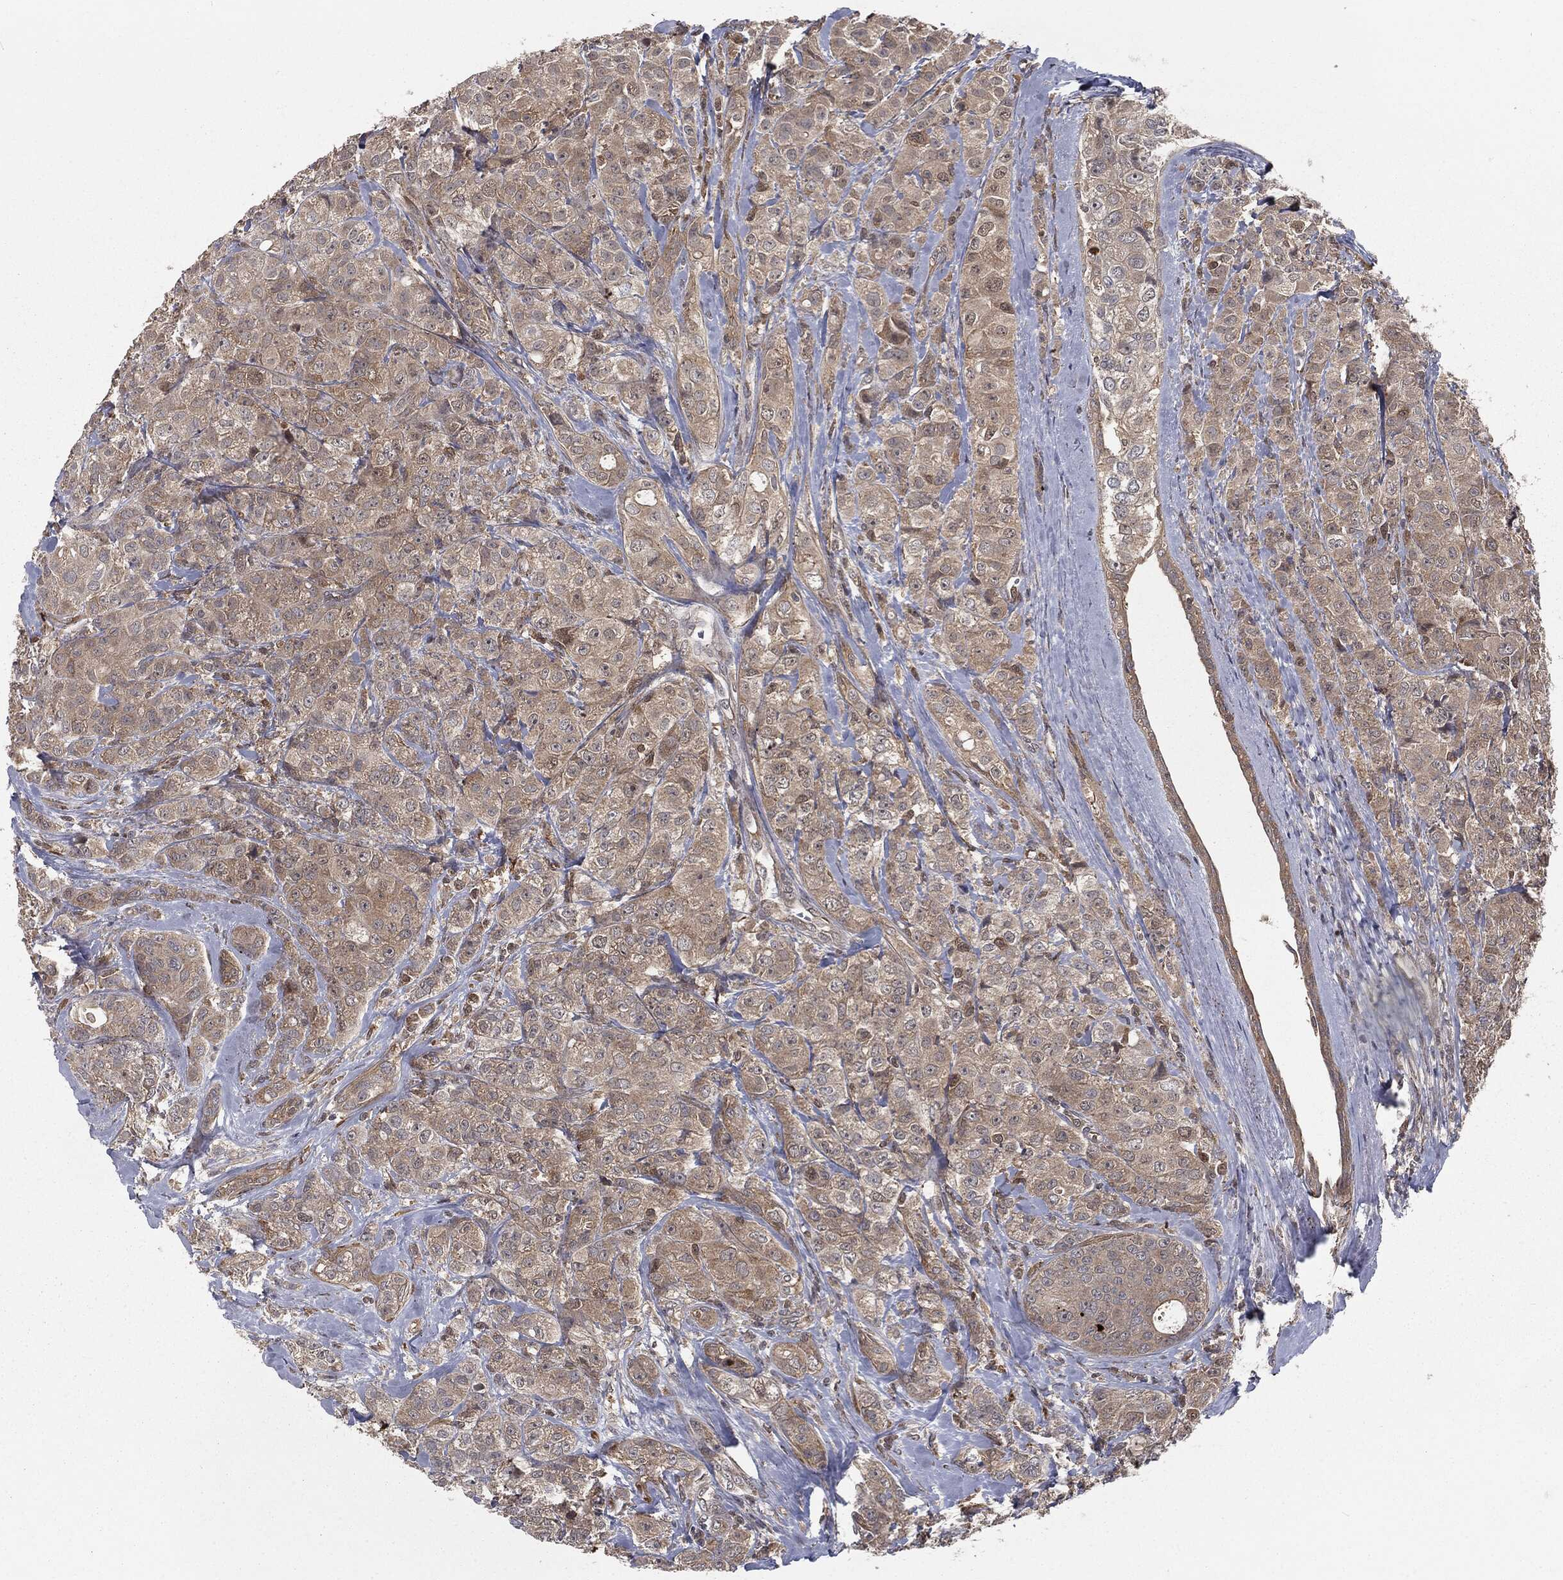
{"staining": {"intensity": "weak", "quantity": ">75%", "location": "cytoplasmic/membranous"}, "tissue": "breast cancer", "cell_type": "Tumor cells", "image_type": "cancer", "snomed": [{"axis": "morphology", "description": "Normal tissue, NOS"}, {"axis": "morphology", "description": "Duct carcinoma"}, {"axis": "topography", "description": "Breast"}], "caption": "IHC micrograph of neoplastic tissue: human breast cancer (intraductal carcinoma) stained using IHC displays low levels of weak protein expression localized specifically in the cytoplasmic/membranous of tumor cells, appearing as a cytoplasmic/membranous brown color.", "gene": "FBXO7", "patient": {"sex": "female", "age": 43}}